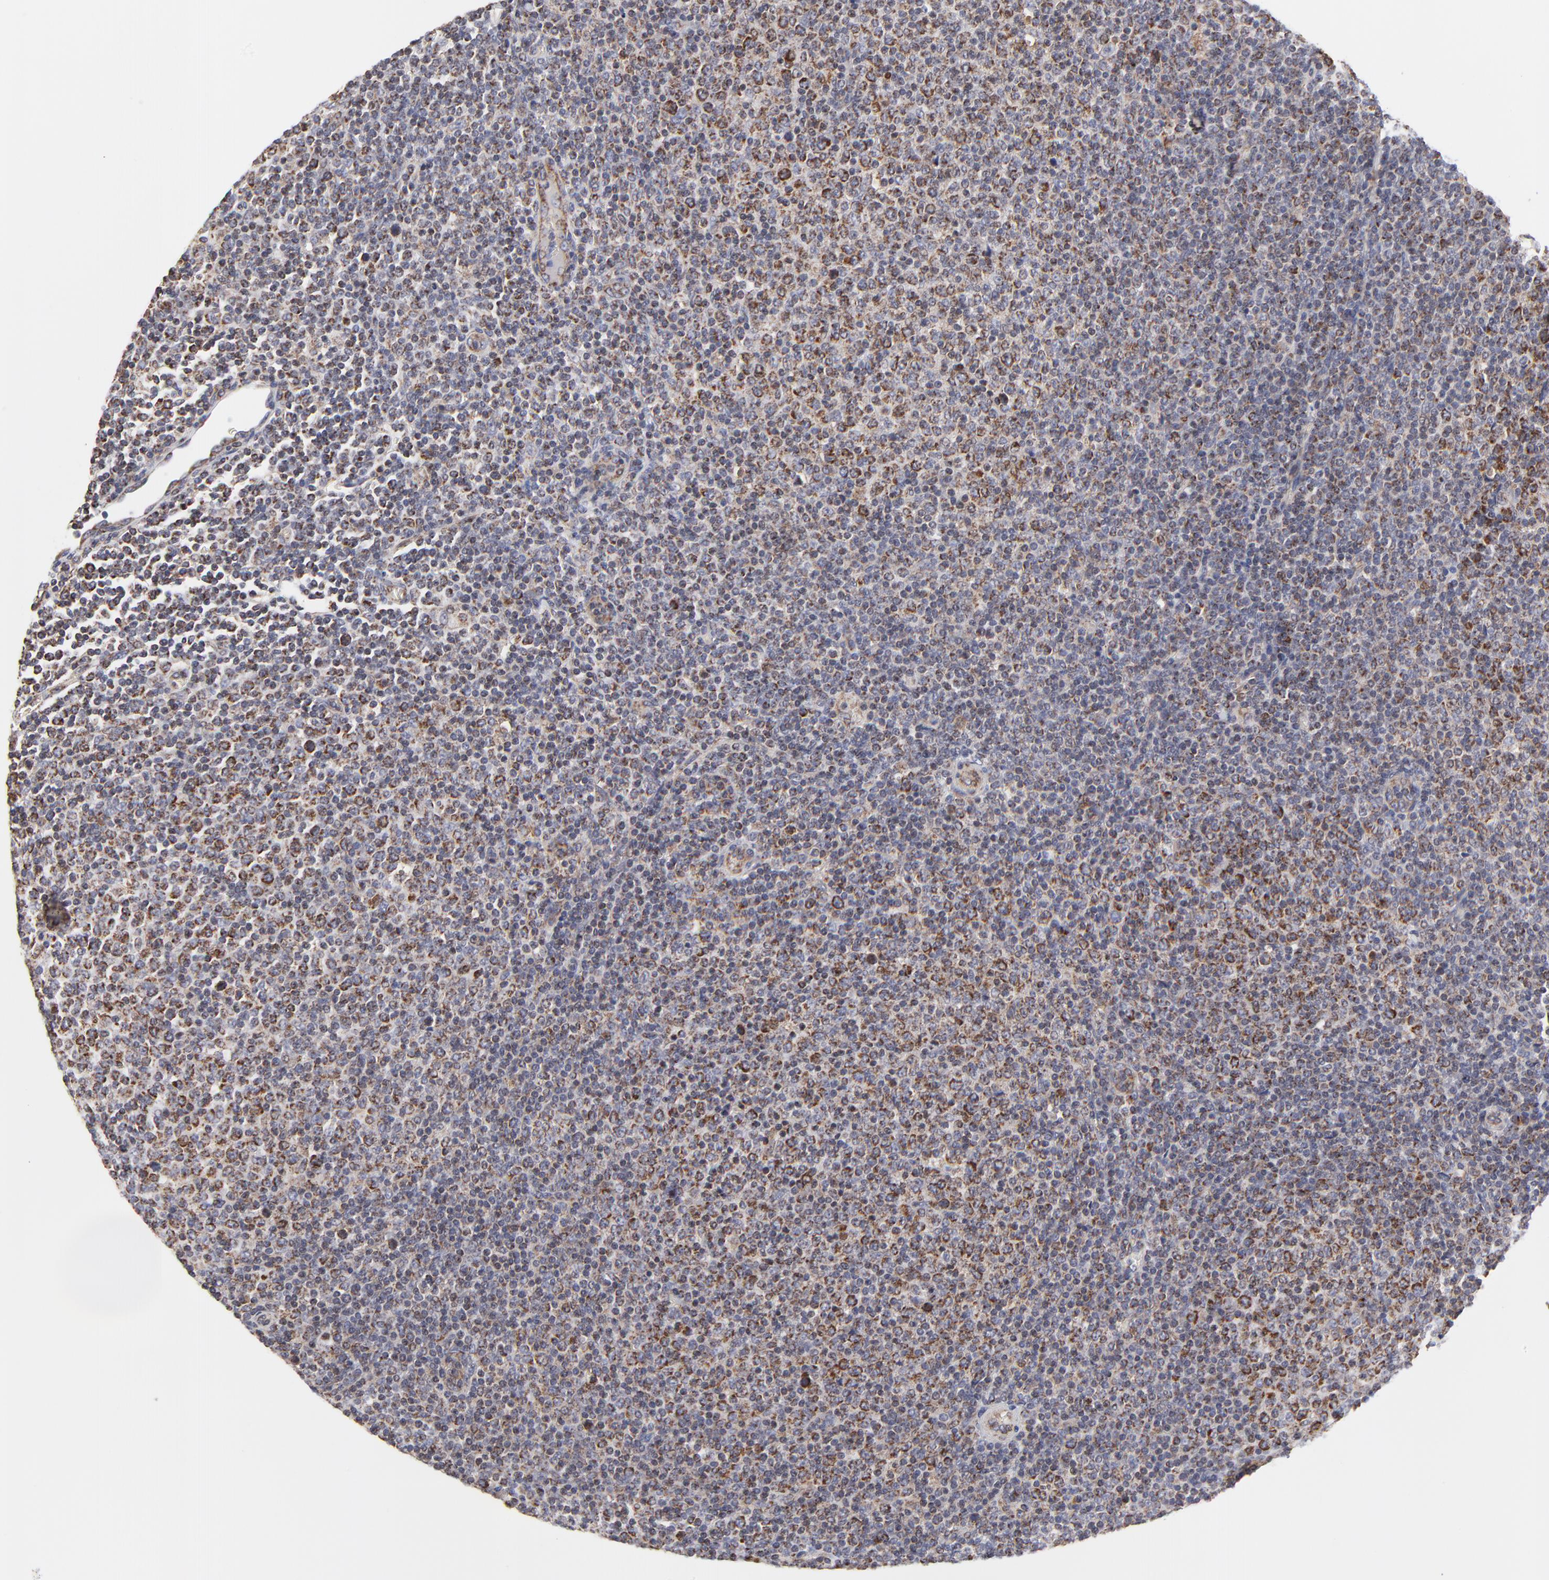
{"staining": {"intensity": "moderate", "quantity": "25%-75%", "location": "cytoplasmic/membranous"}, "tissue": "lymphoma", "cell_type": "Tumor cells", "image_type": "cancer", "snomed": [{"axis": "morphology", "description": "Malignant lymphoma, non-Hodgkin's type, Low grade"}, {"axis": "topography", "description": "Lymph node"}], "caption": "This photomicrograph reveals lymphoma stained with IHC to label a protein in brown. The cytoplasmic/membranous of tumor cells show moderate positivity for the protein. Nuclei are counter-stained blue.", "gene": "ZNF550", "patient": {"sex": "male", "age": 70}}